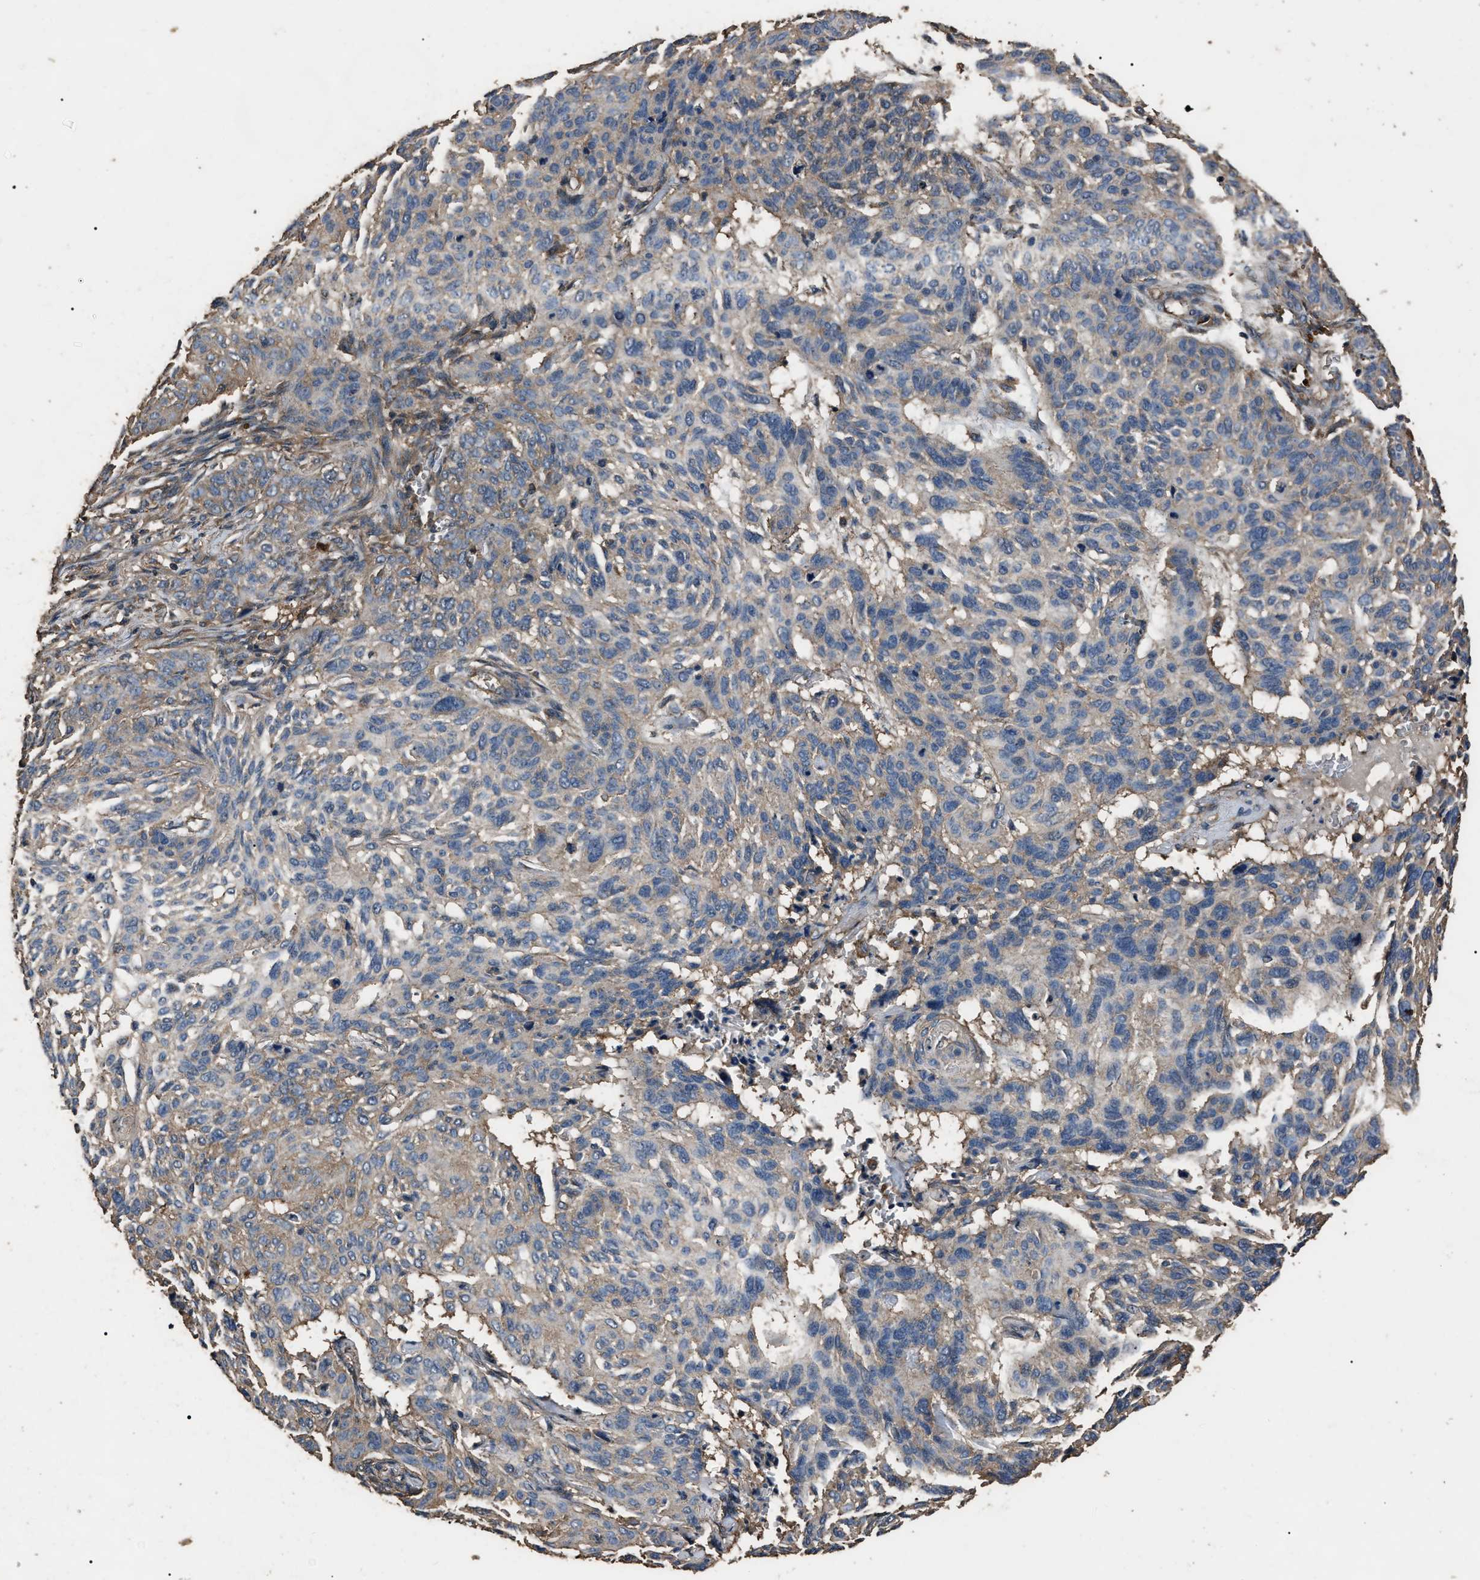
{"staining": {"intensity": "weak", "quantity": ">75%", "location": "cytoplasmic/membranous"}, "tissue": "skin cancer", "cell_type": "Tumor cells", "image_type": "cancer", "snomed": [{"axis": "morphology", "description": "Basal cell carcinoma"}, {"axis": "topography", "description": "Skin"}], "caption": "Immunohistochemical staining of basal cell carcinoma (skin) shows low levels of weak cytoplasmic/membranous protein expression in about >75% of tumor cells.", "gene": "RNF216", "patient": {"sex": "male", "age": 85}}